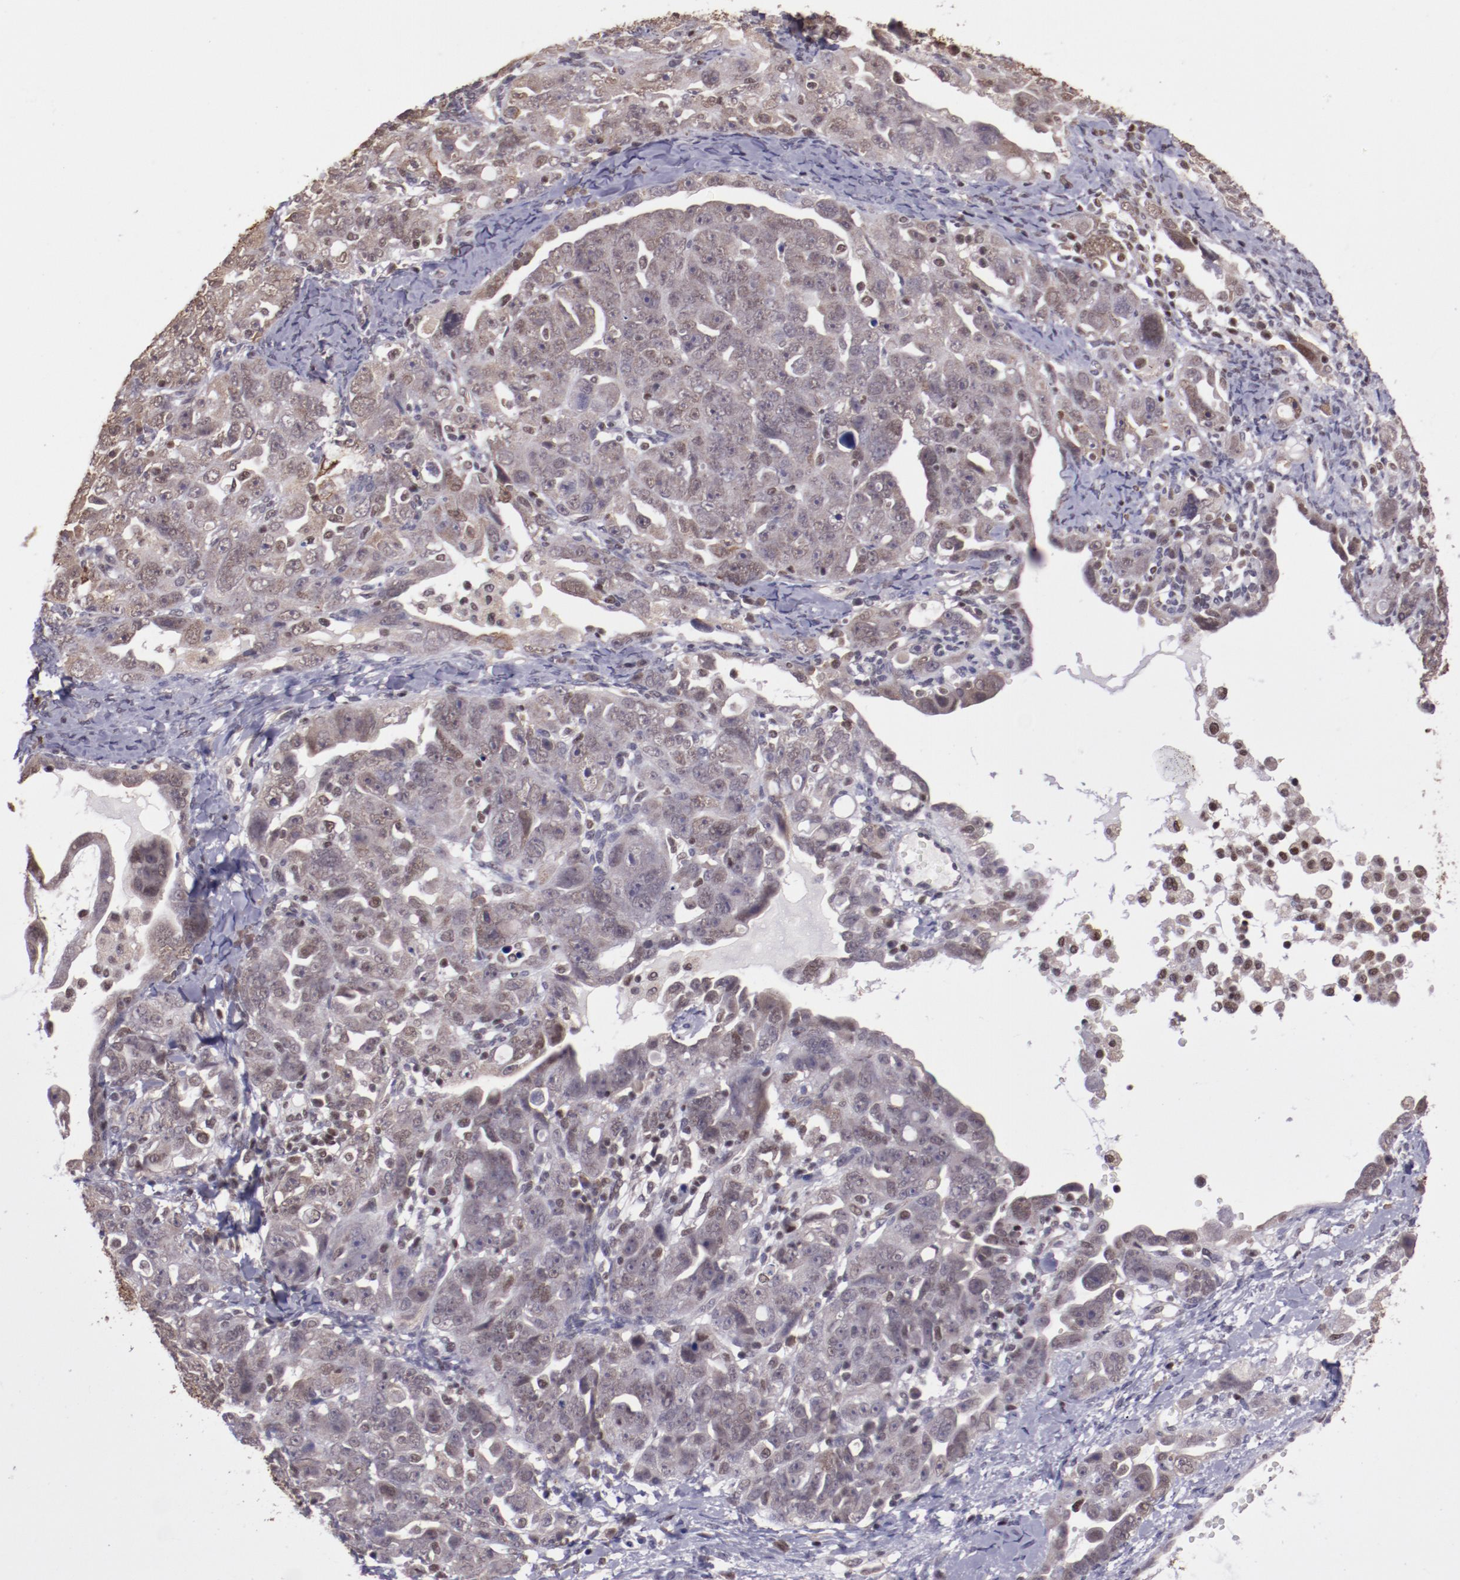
{"staining": {"intensity": "weak", "quantity": "25%-75%", "location": "cytoplasmic/membranous,nuclear"}, "tissue": "ovarian cancer", "cell_type": "Tumor cells", "image_type": "cancer", "snomed": [{"axis": "morphology", "description": "Cystadenocarcinoma, serous, NOS"}, {"axis": "topography", "description": "Ovary"}], "caption": "Ovarian cancer (serous cystadenocarcinoma) stained with immunohistochemistry (IHC) reveals weak cytoplasmic/membranous and nuclear positivity in approximately 25%-75% of tumor cells. (Stains: DAB (3,3'-diaminobenzidine) in brown, nuclei in blue, Microscopy: brightfield microscopy at high magnification).", "gene": "ELF1", "patient": {"sex": "female", "age": 66}}